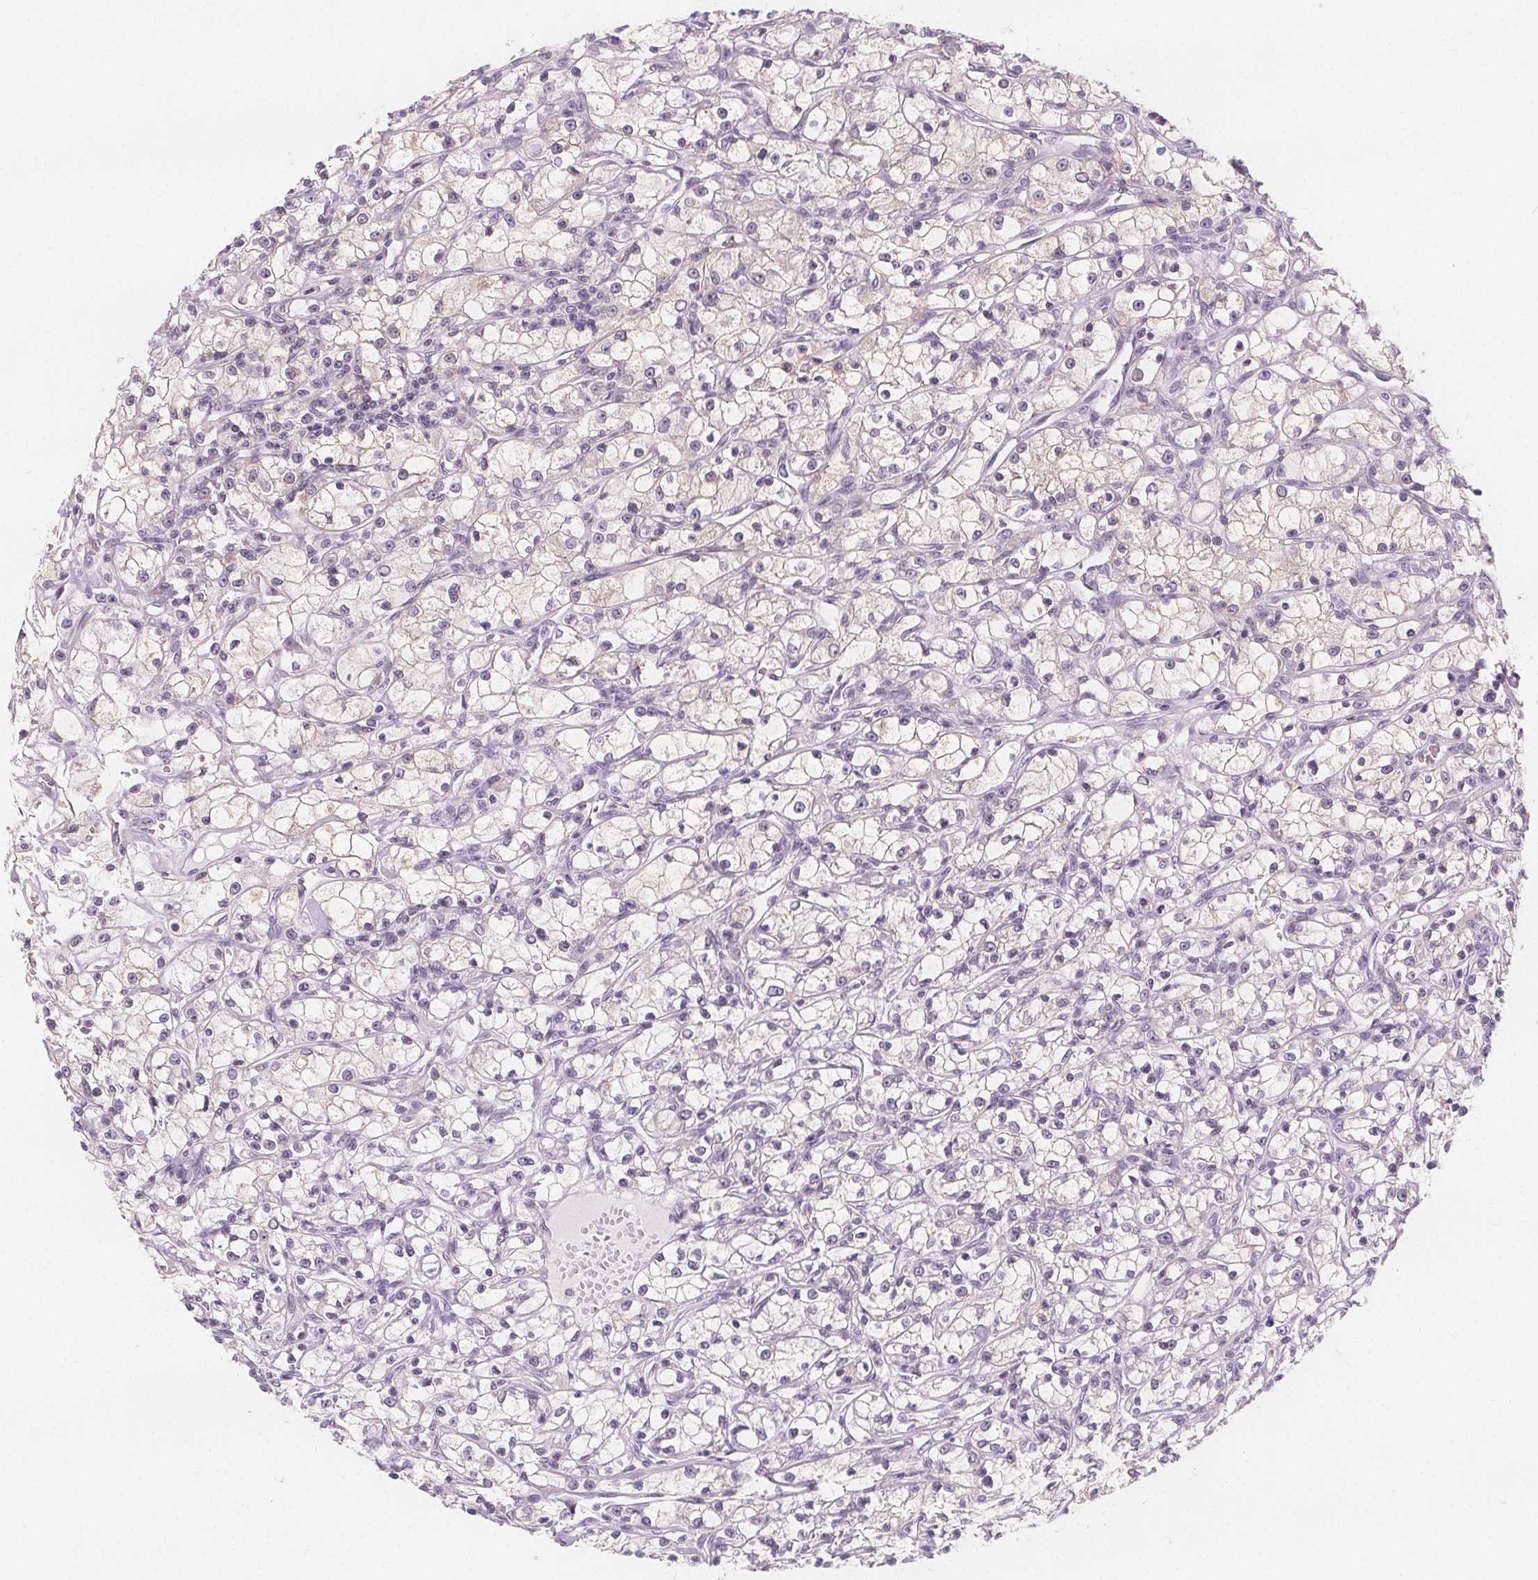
{"staining": {"intensity": "negative", "quantity": "none", "location": "none"}, "tissue": "renal cancer", "cell_type": "Tumor cells", "image_type": "cancer", "snomed": [{"axis": "morphology", "description": "Adenocarcinoma, NOS"}, {"axis": "topography", "description": "Kidney"}], "caption": "High magnification brightfield microscopy of renal adenocarcinoma stained with DAB (brown) and counterstained with hematoxylin (blue): tumor cells show no significant staining.", "gene": "UGP2", "patient": {"sex": "female", "age": 59}}